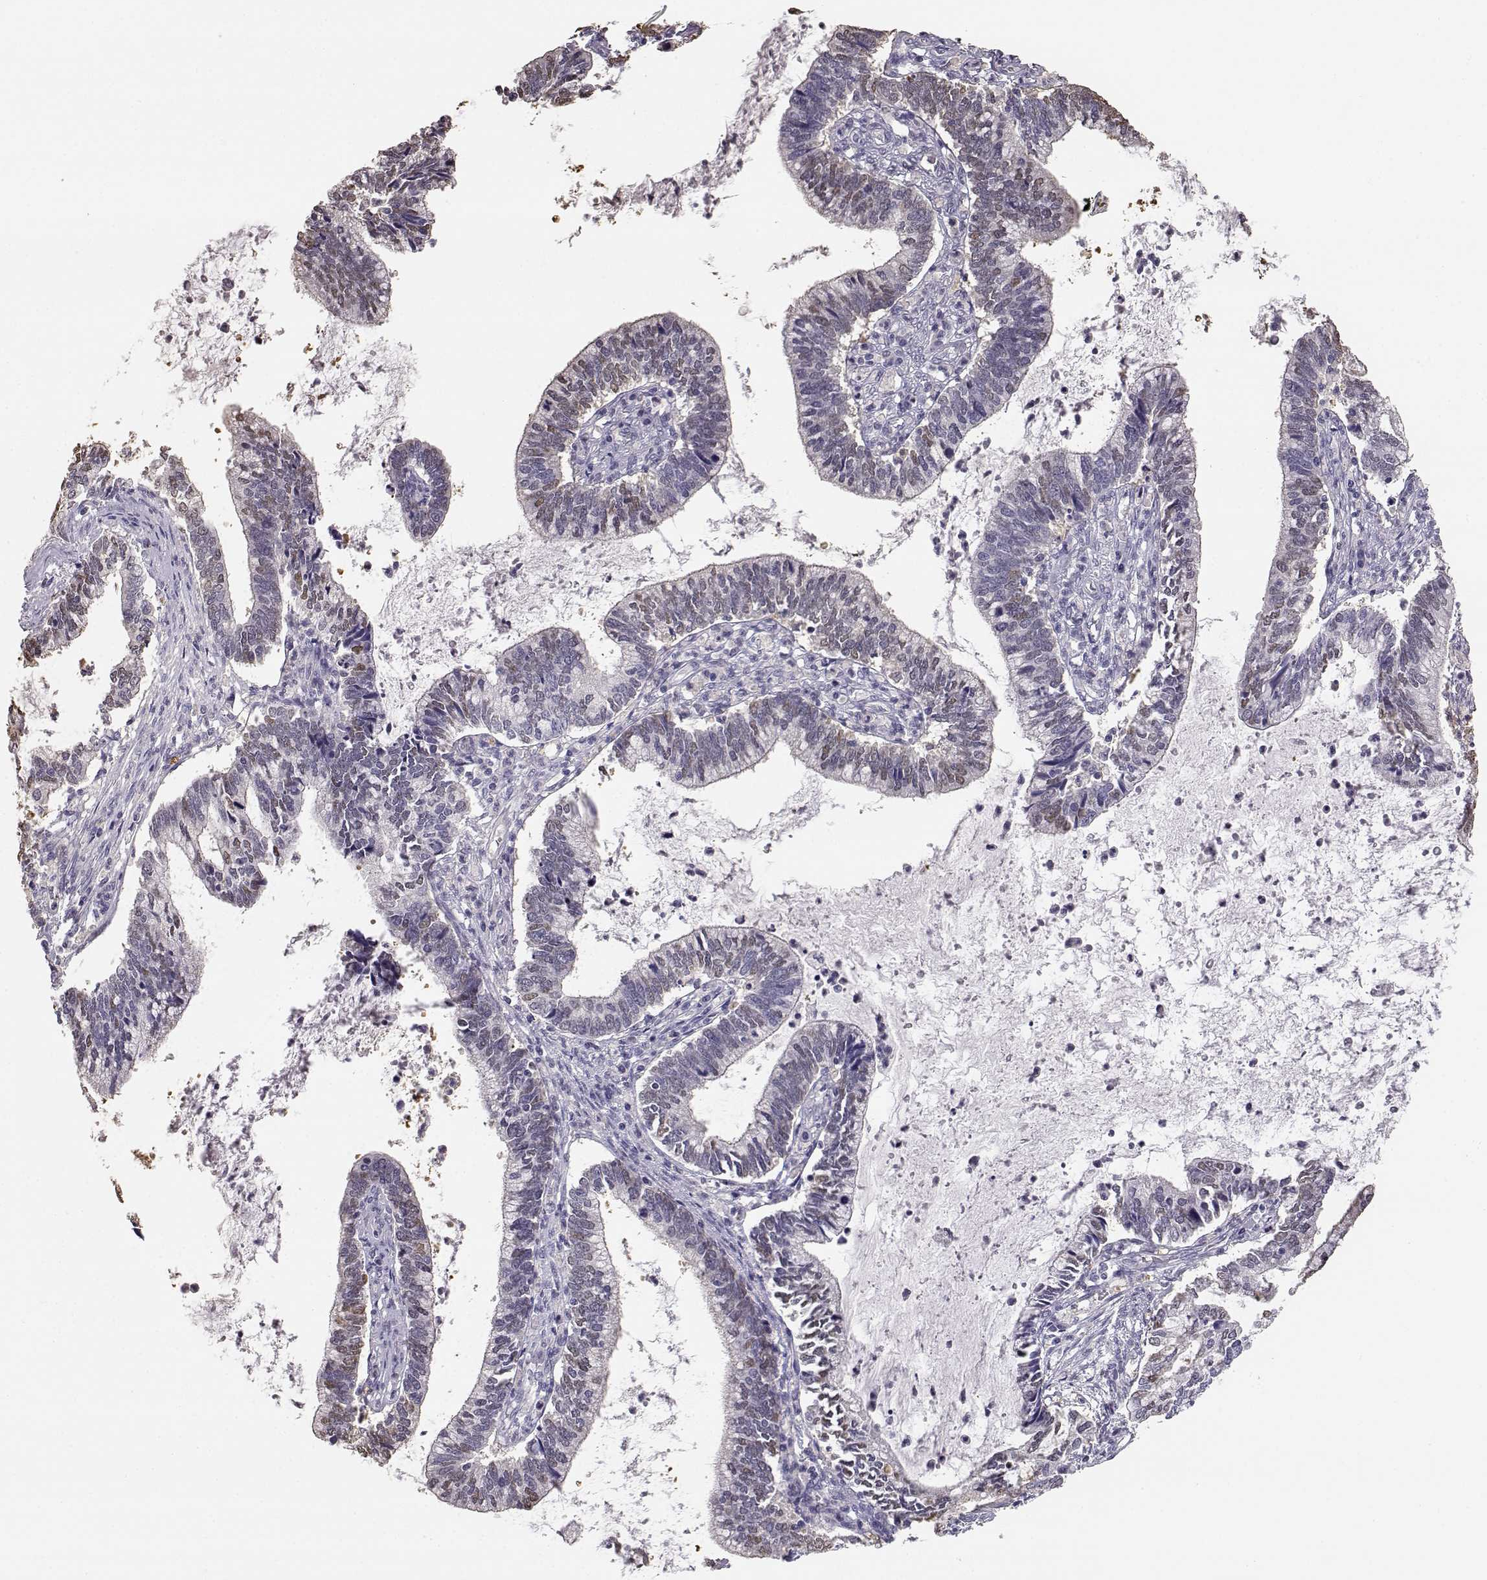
{"staining": {"intensity": "negative", "quantity": "none", "location": "none"}, "tissue": "cervical cancer", "cell_type": "Tumor cells", "image_type": "cancer", "snomed": [{"axis": "morphology", "description": "Adenocarcinoma, NOS"}, {"axis": "topography", "description": "Cervix"}], "caption": "DAB (3,3'-diaminobenzidine) immunohistochemical staining of human cervical cancer (adenocarcinoma) shows no significant expression in tumor cells. (Stains: DAB immunohistochemistry with hematoxylin counter stain, Microscopy: brightfield microscopy at high magnification).", "gene": "MYCBPAP", "patient": {"sex": "female", "age": 42}}